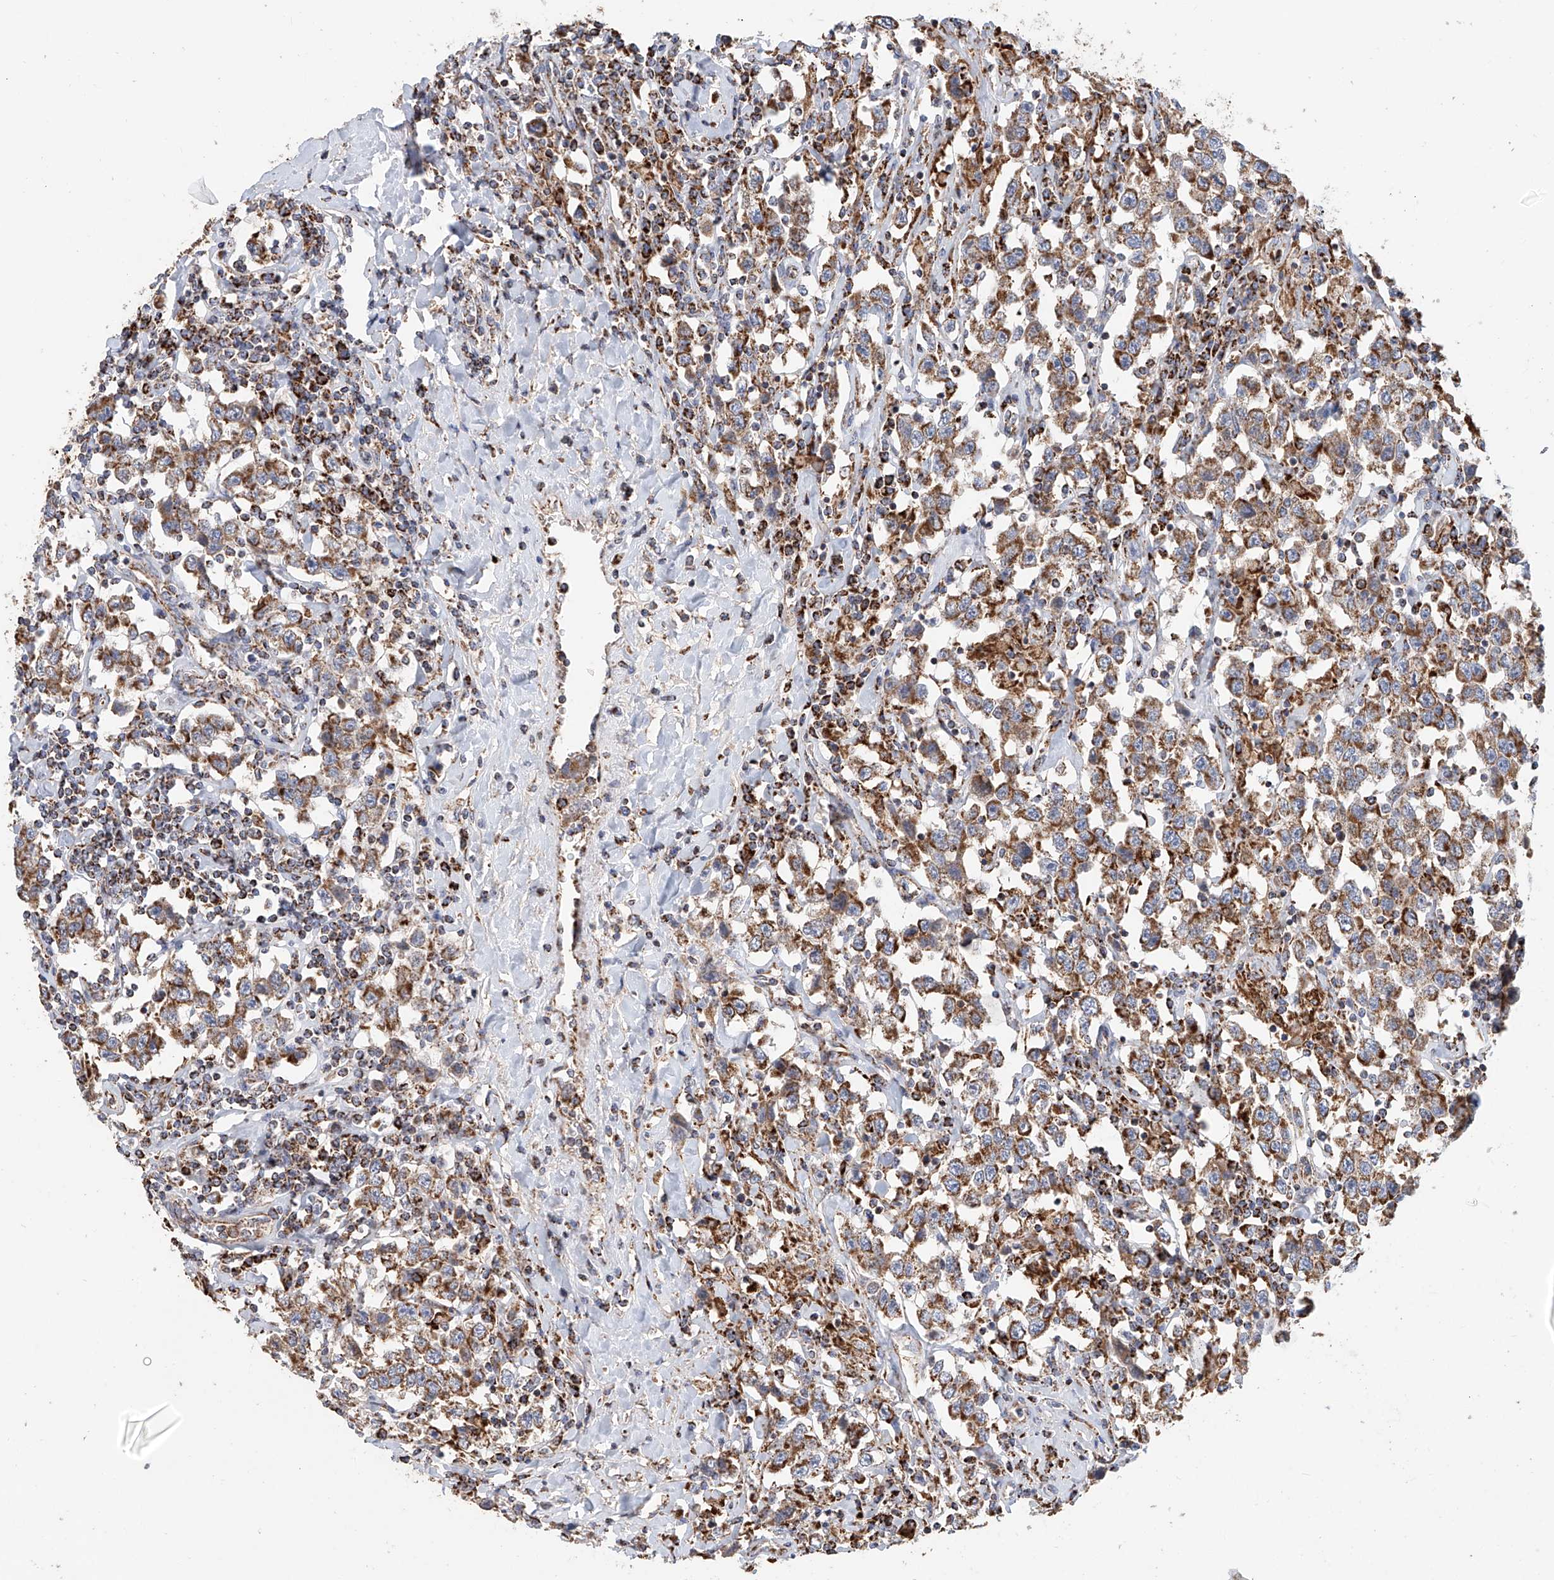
{"staining": {"intensity": "moderate", "quantity": ">75%", "location": "cytoplasmic/membranous"}, "tissue": "testis cancer", "cell_type": "Tumor cells", "image_type": "cancer", "snomed": [{"axis": "morphology", "description": "Seminoma, NOS"}, {"axis": "topography", "description": "Testis"}], "caption": "A brown stain shows moderate cytoplasmic/membranous expression of a protein in human testis cancer tumor cells.", "gene": "MCL1", "patient": {"sex": "male", "age": 41}}